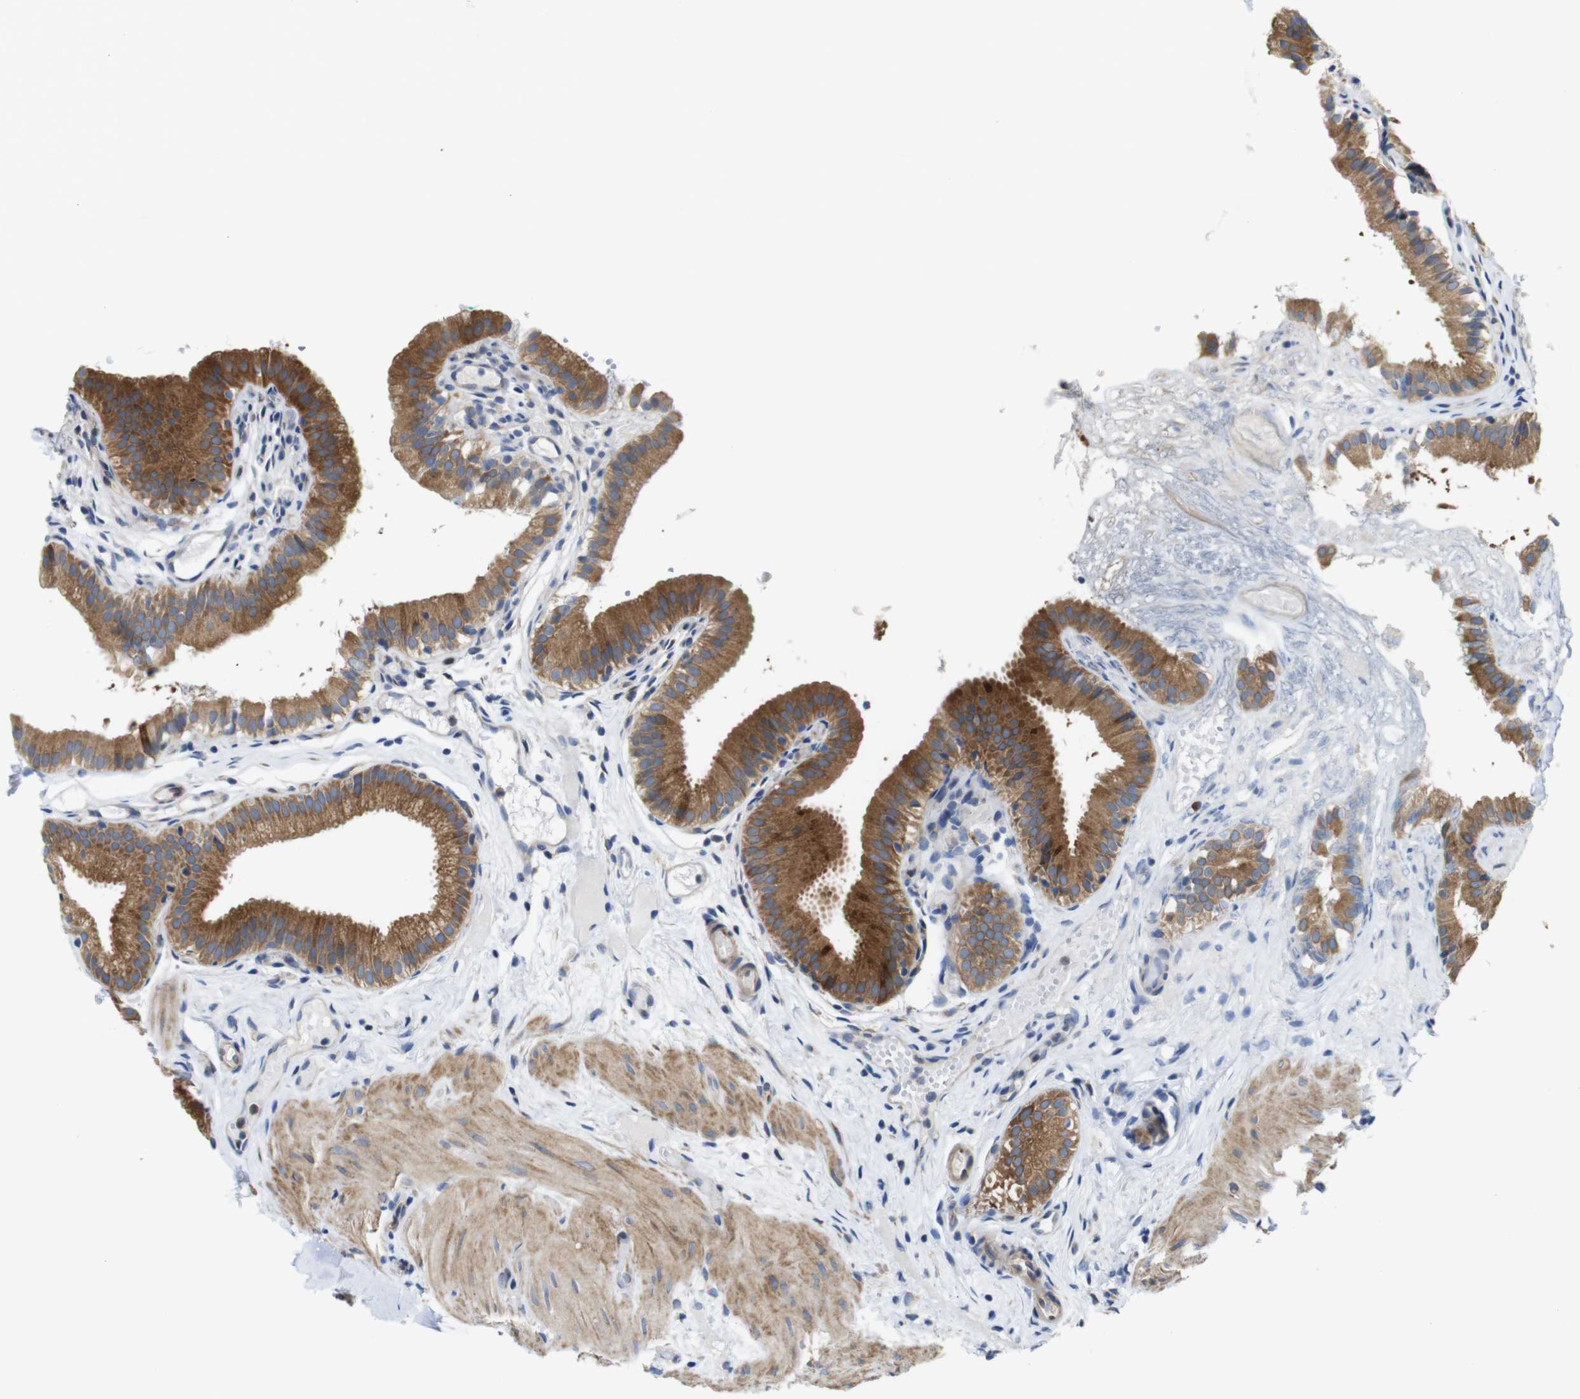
{"staining": {"intensity": "moderate", "quantity": ">75%", "location": "cytoplasmic/membranous"}, "tissue": "gallbladder", "cell_type": "Glandular cells", "image_type": "normal", "snomed": [{"axis": "morphology", "description": "Normal tissue, NOS"}, {"axis": "topography", "description": "Gallbladder"}], "caption": "IHC image of unremarkable gallbladder stained for a protein (brown), which demonstrates medium levels of moderate cytoplasmic/membranous expression in about >75% of glandular cells.", "gene": "DDRGK1", "patient": {"sex": "female", "age": 26}}